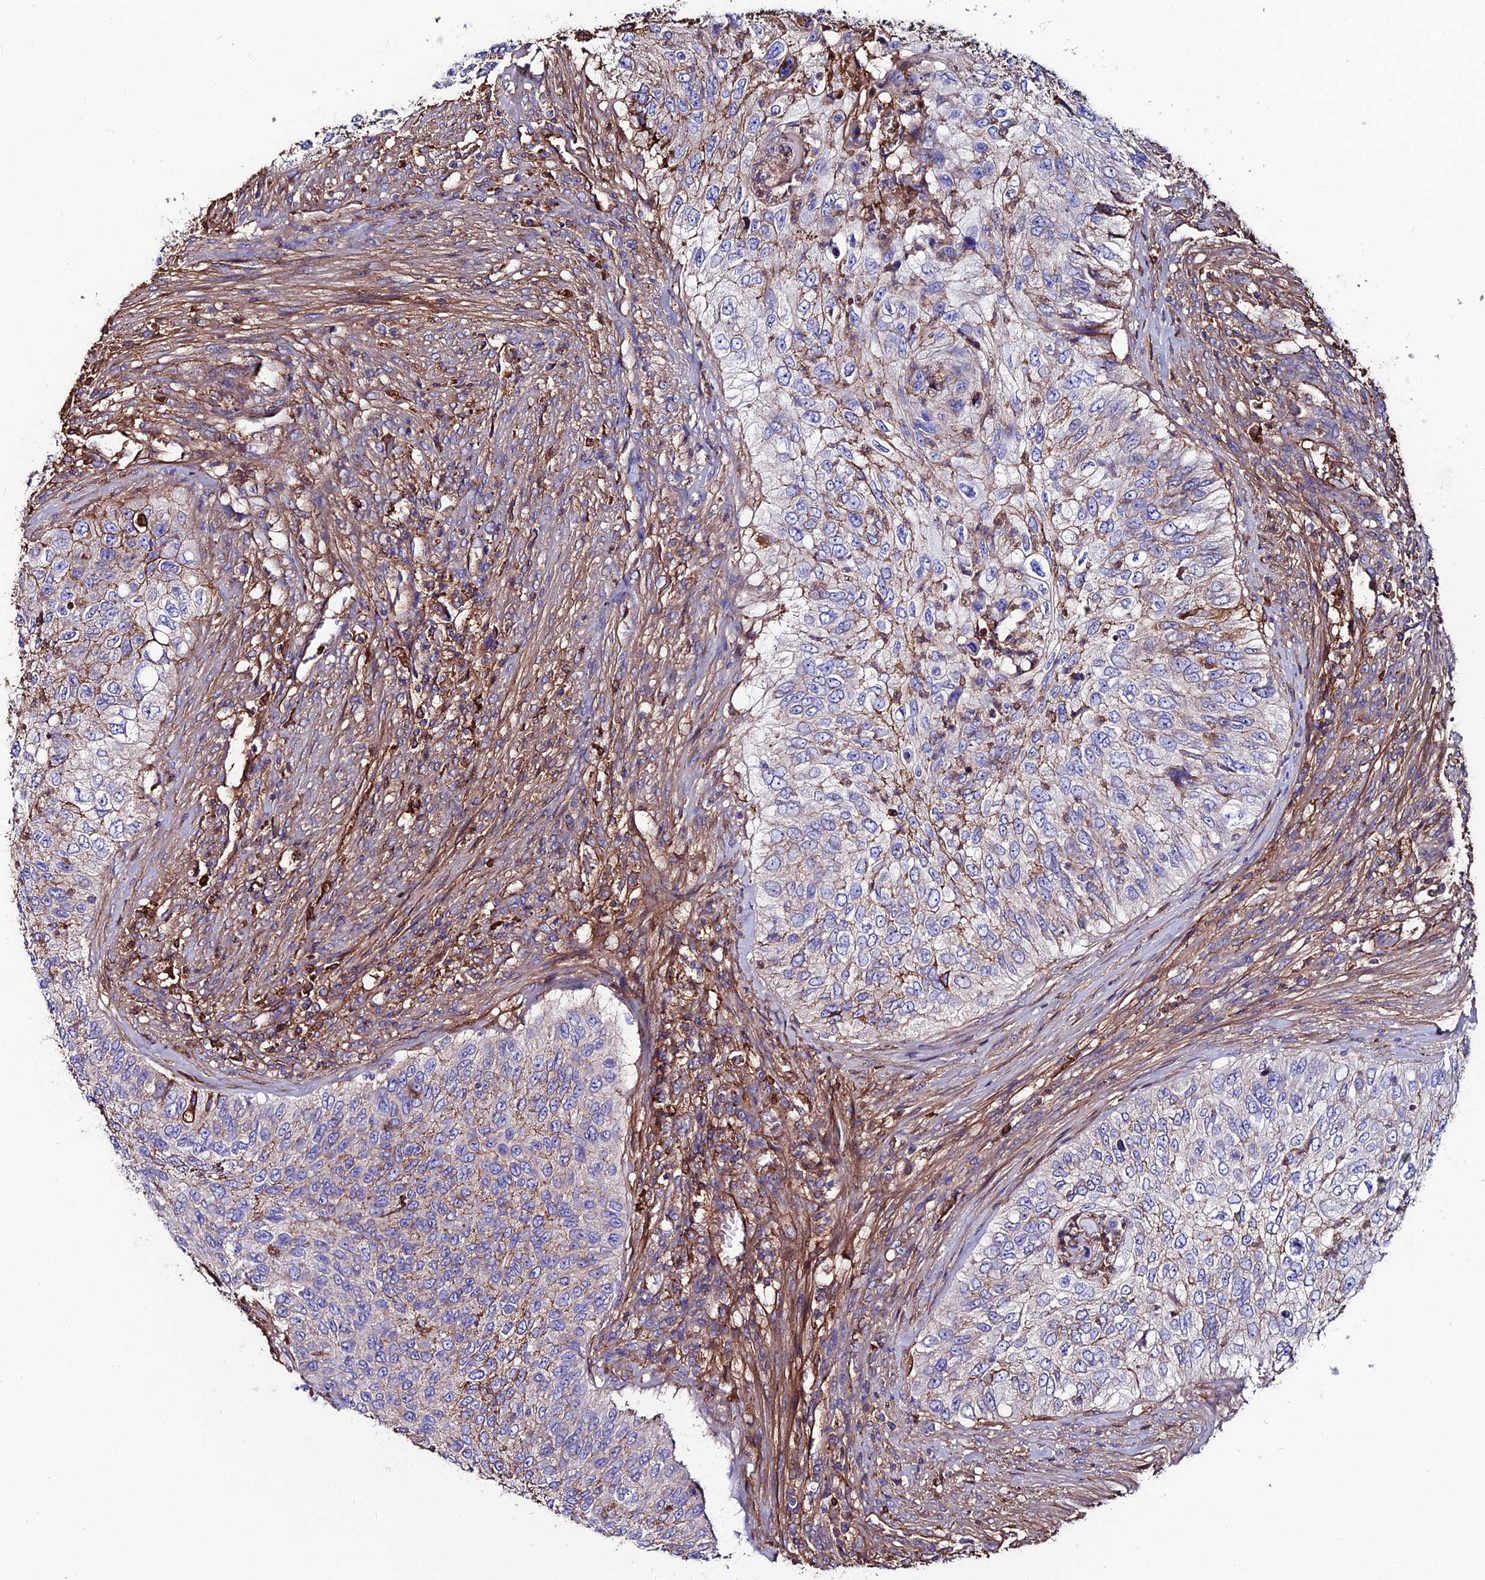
{"staining": {"intensity": "negative", "quantity": "none", "location": "none"}, "tissue": "urothelial cancer", "cell_type": "Tumor cells", "image_type": "cancer", "snomed": [{"axis": "morphology", "description": "Urothelial carcinoma, High grade"}, {"axis": "topography", "description": "Urinary bladder"}], "caption": "Tumor cells show no significant positivity in high-grade urothelial carcinoma. (Brightfield microscopy of DAB immunohistochemistry (IHC) at high magnification).", "gene": "SLC25A16", "patient": {"sex": "female", "age": 60}}